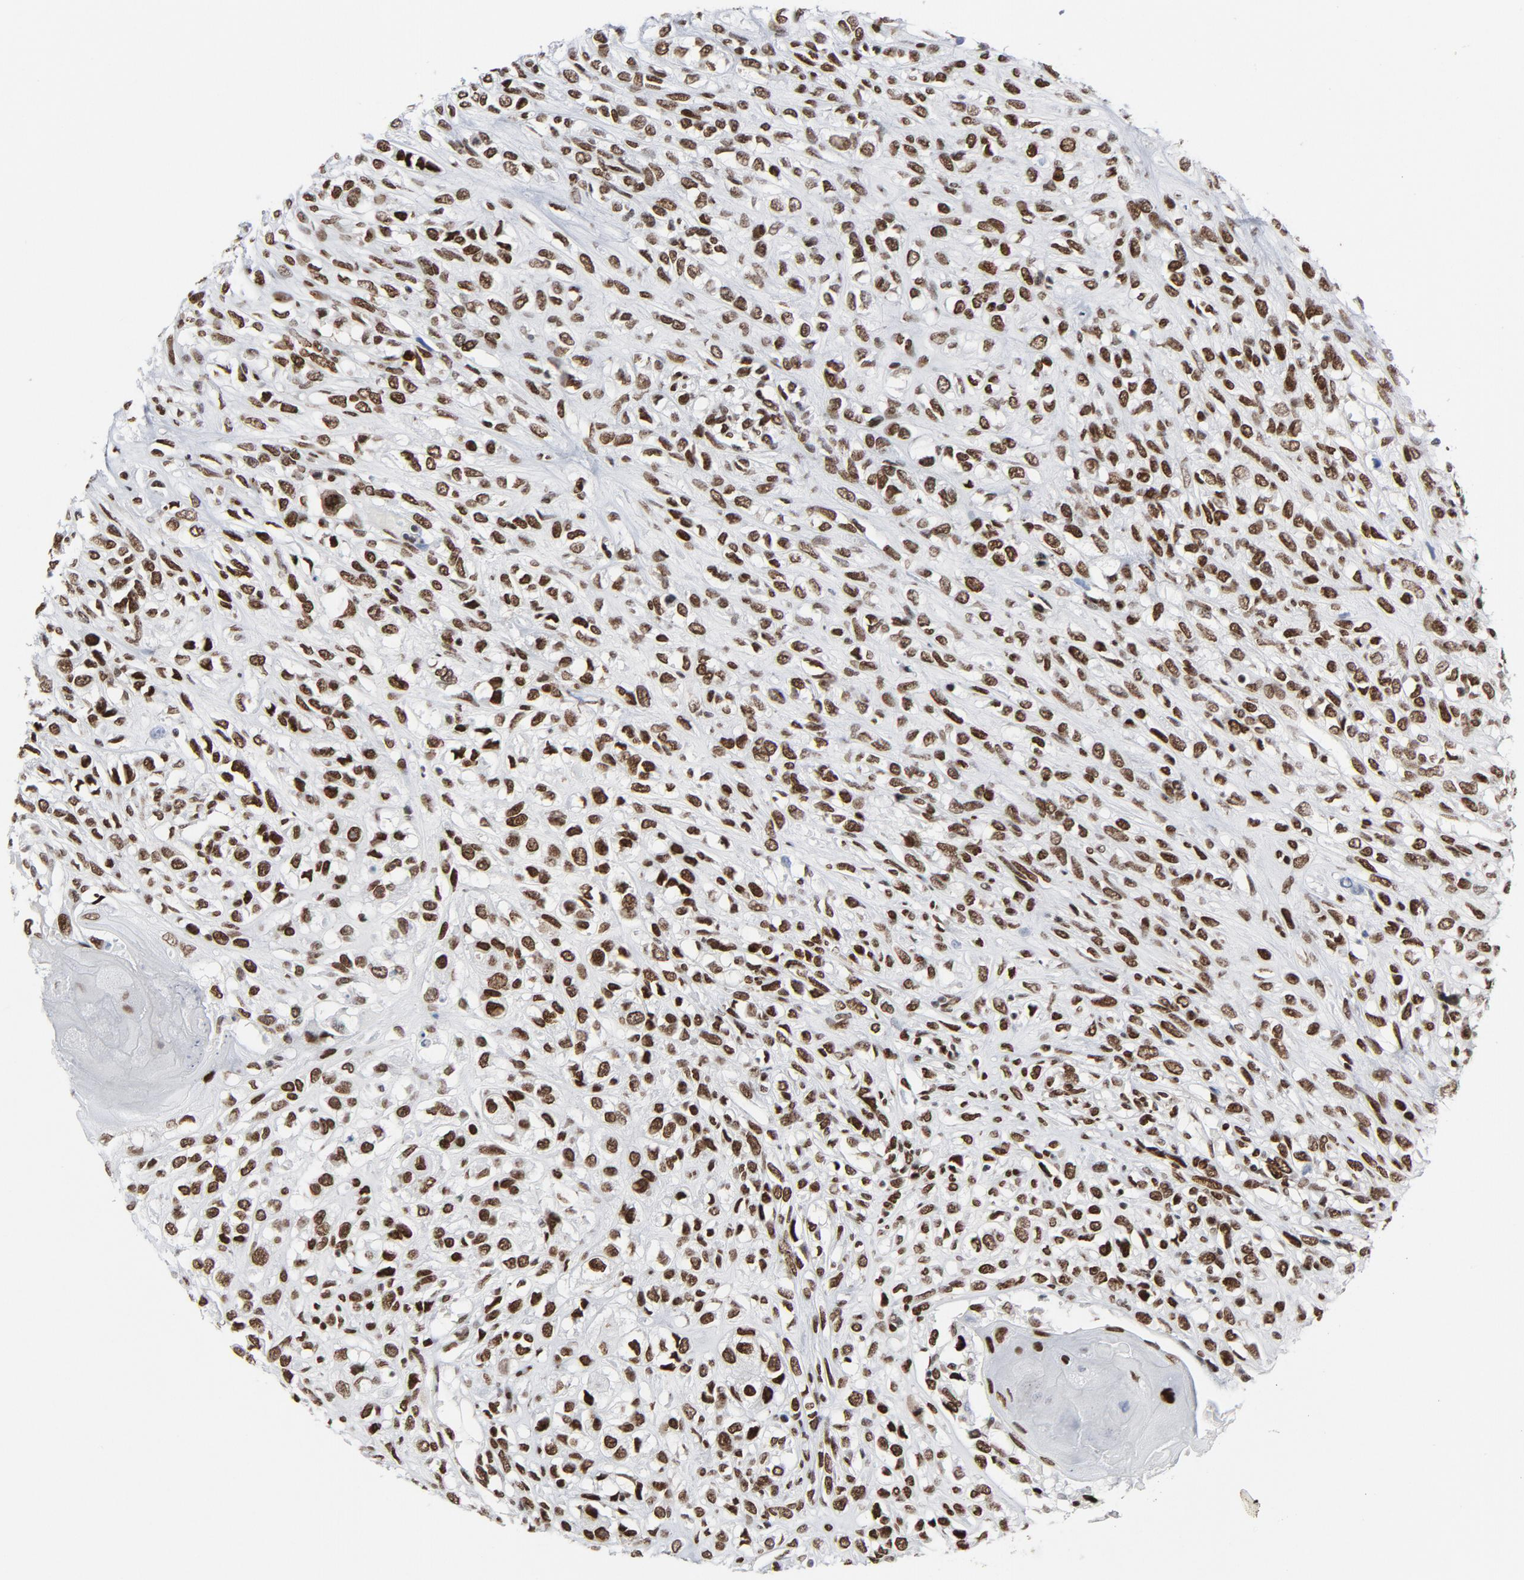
{"staining": {"intensity": "strong", "quantity": ">75%", "location": "nuclear"}, "tissue": "head and neck cancer", "cell_type": "Tumor cells", "image_type": "cancer", "snomed": [{"axis": "morphology", "description": "Necrosis, NOS"}, {"axis": "morphology", "description": "Neoplasm, malignant, NOS"}, {"axis": "topography", "description": "Salivary gland"}, {"axis": "topography", "description": "Head-Neck"}], "caption": "IHC micrograph of head and neck cancer stained for a protein (brown), which demonstrates high levels of strong nuclear staining in about >75% of tumor cells.", "gene": "HSF1", "patient": {"sex": "male", "age": 43}}